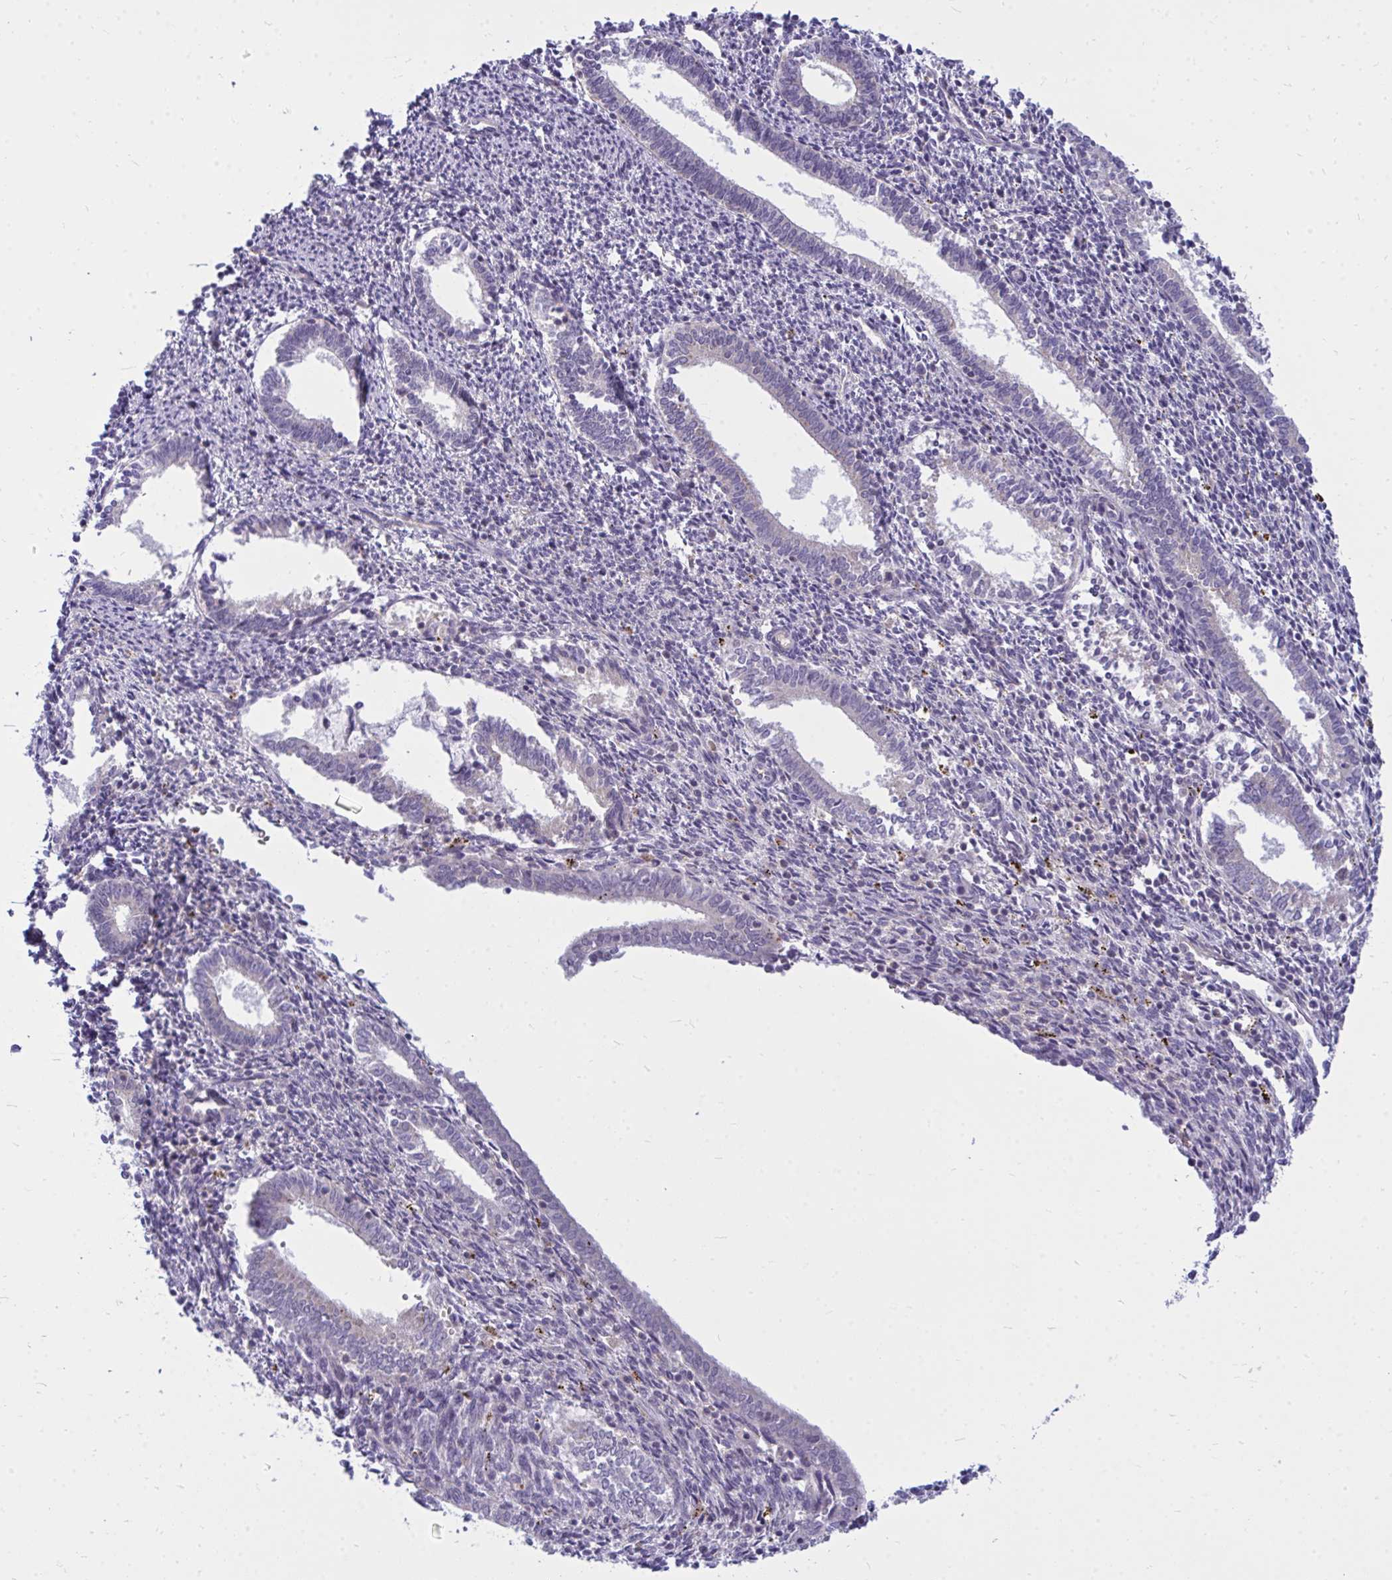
{"staining": {"intensity": "negative", "quantity": "none", "location": "none"}, "tissue": "endometrium", "cell_type": "Cells in endometrial stroma", "image_type": "normal", "snomed": [{"axis": "morphology", "description": "Normal tissue, NOS"}, {"axis": "topography", "description": "Endometrium"}], "caption": "This histopathology image is of unremarkable endometrium stained with immunohistochemistry (IHC) to label a protein in brown with the nuclei are counter-stained blue. There is no expression in cells in endometrial stroma. (Stains: DAB IHC with hematoxylin counter stain, Microscopy: brightfield microscopy at high magnification).", "gene": "ZSCAN25", "patient": {"sex": "female", "age": 41}}